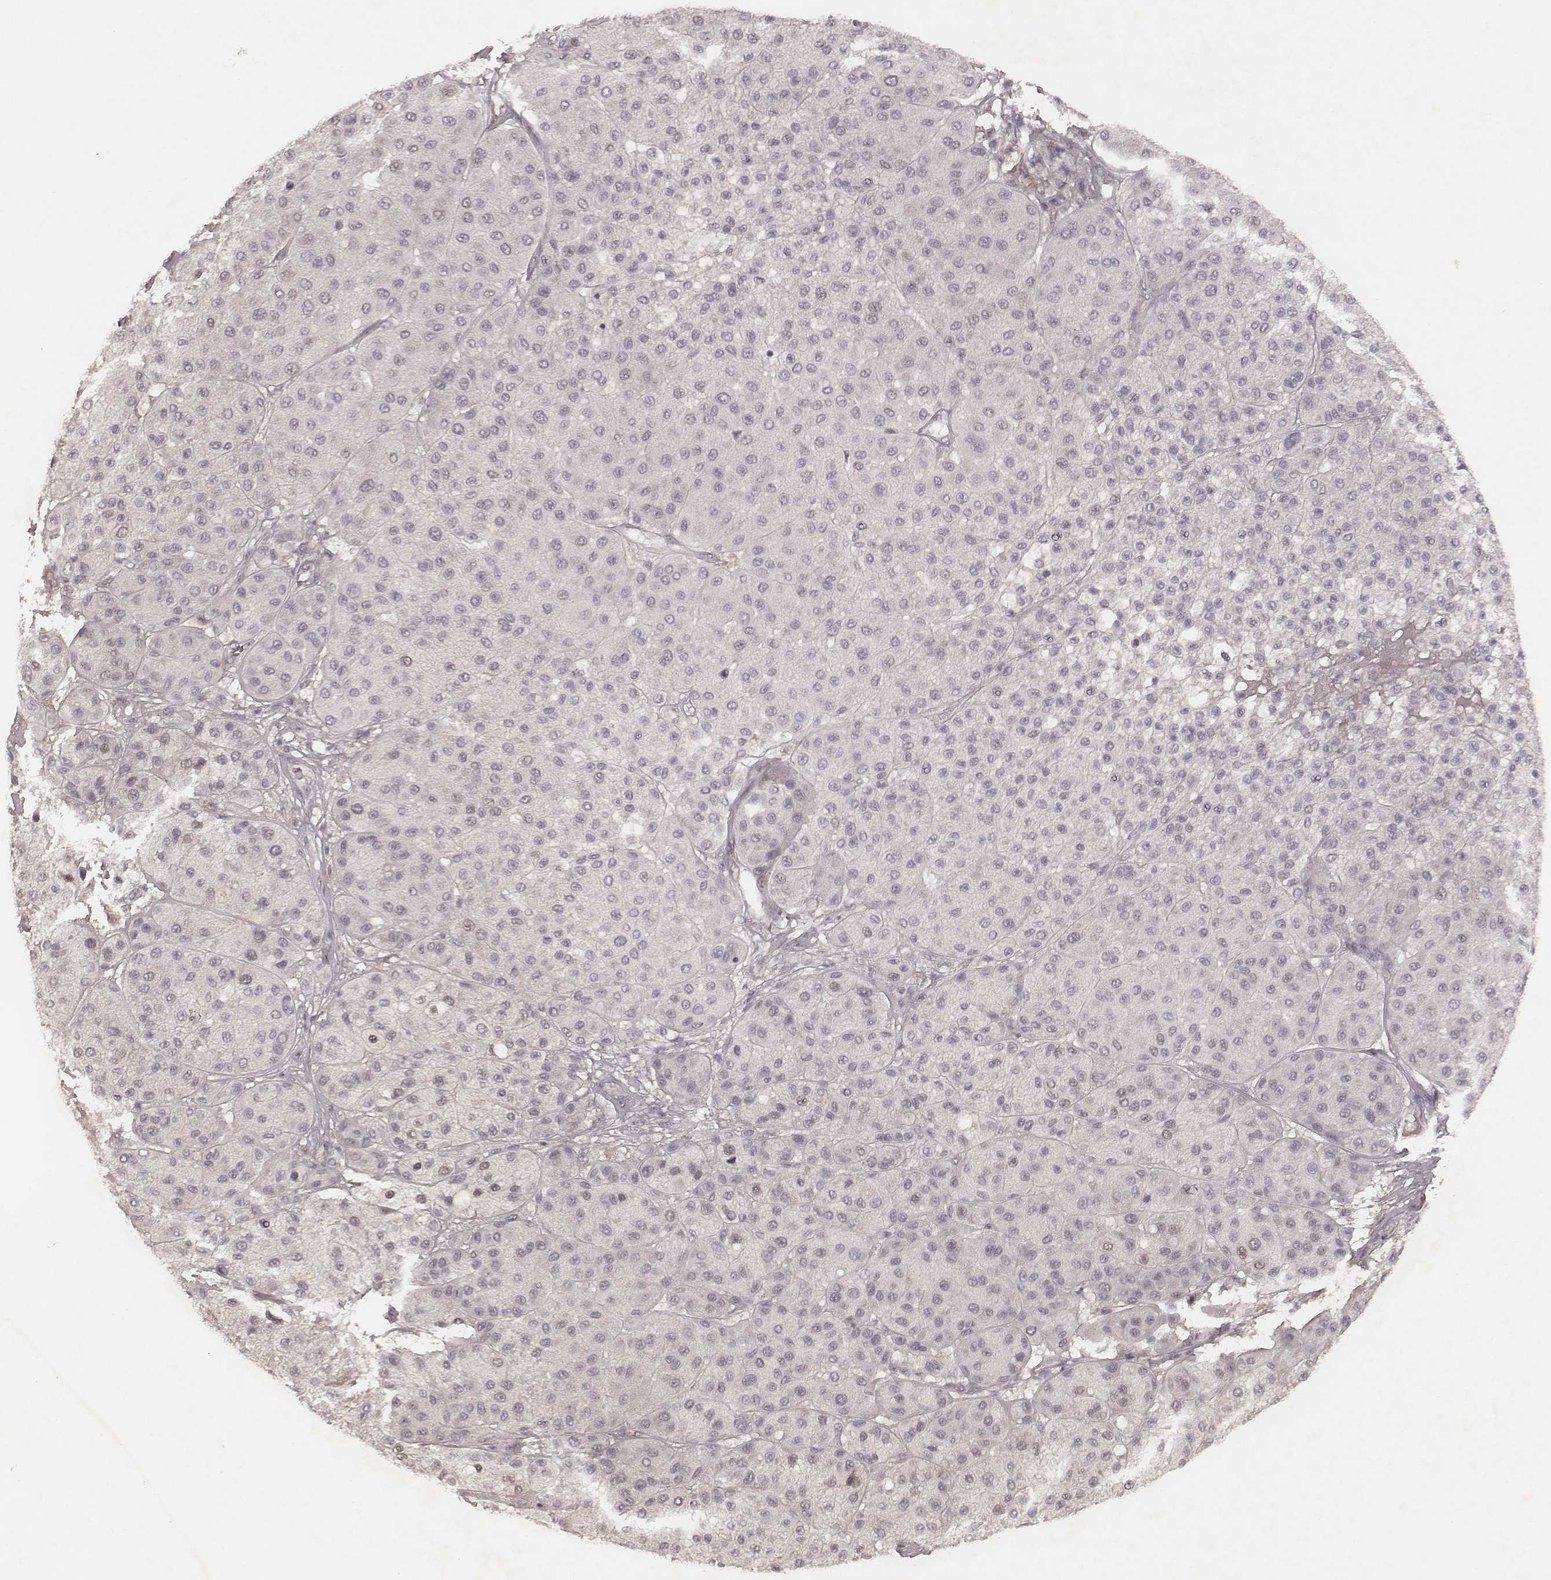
{"staining": {"intensity": "negative", "quantity": "none", "location": "none"}, "tissue": "melanoma", "cell_type": "Tumor cells", "image_type": "cancer", "snomed": [{"axis": "morphology", "description": "Malignant melanoma, Metastatic site"}, {"axis": "topography", "description": "Smooth muscle"}], "caption": "Immunohistochemistry (IHC) histopathology image of human malignant melanoma (metastatic site) stained for a protein (brown), which exhibits no positivity in tumor cells. (Stains: DAB (3,3'-diaminobenzidine) immunohistochemistry (IHC) with hematoxylin counter stain, Microscopy: brightfield microscopy at high magnification).", "gene": "FAM13B", "patient": {"sex": "male", "age": 41}}